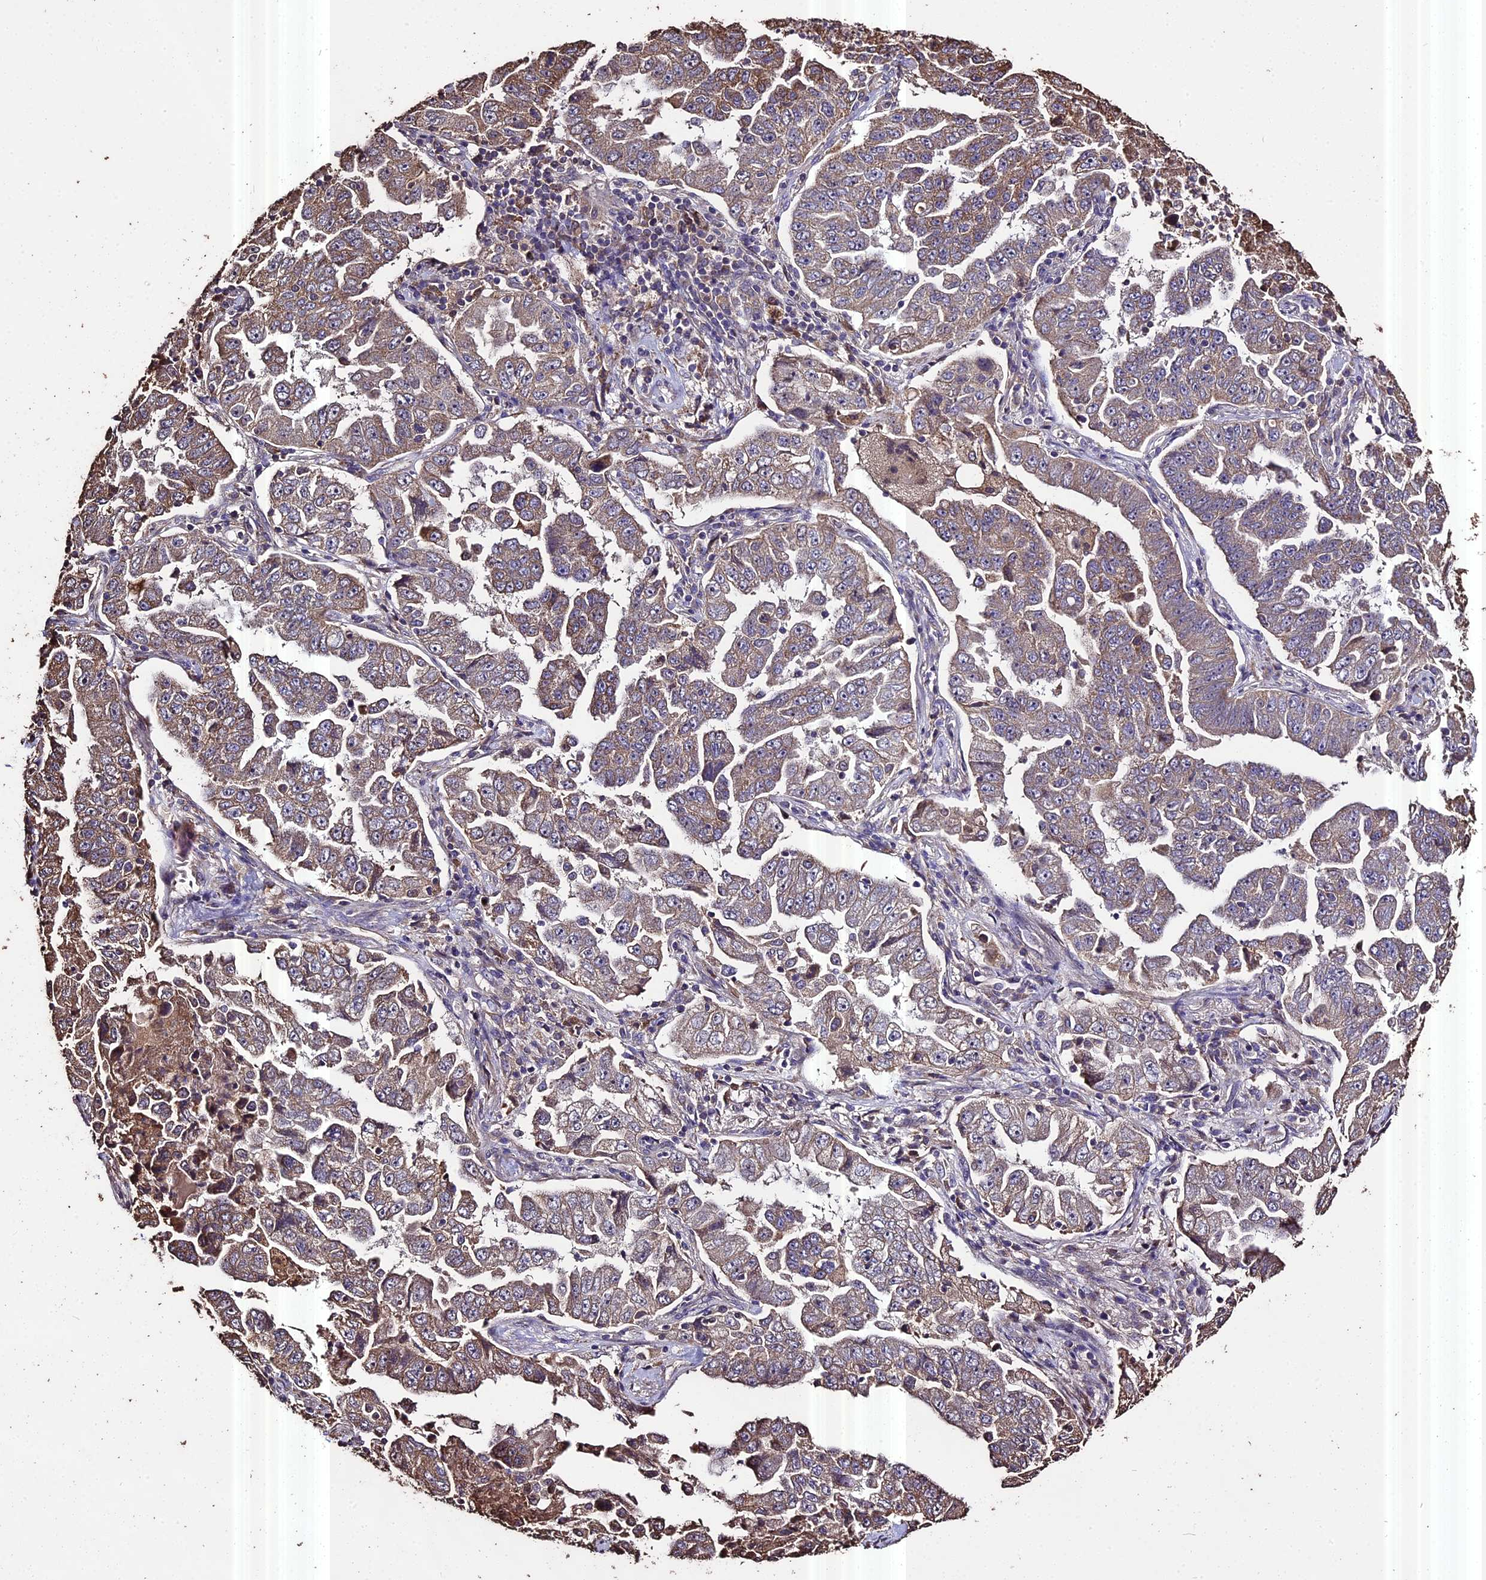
{"staining": {"intensity": "weak", "quantity": "25%-75%", "location": "cytoplasmic/membranous"}, "tissue": "lung cancer", "cell_type": "Tumor cells", "image_type": "cancer", "snomed": [{"axis": "morphology", "description": "Adenocarcinoma, NOS"}, {"axis": "topography", "description": "Lung"}], "caption": "The immunohistochemical stain labels weak cytoplasmic/membranous positivity in tumor cells of lung cancer tissue.", "gene": "PGPEP1L", "patient": {"sex": "female", "age": 51}}